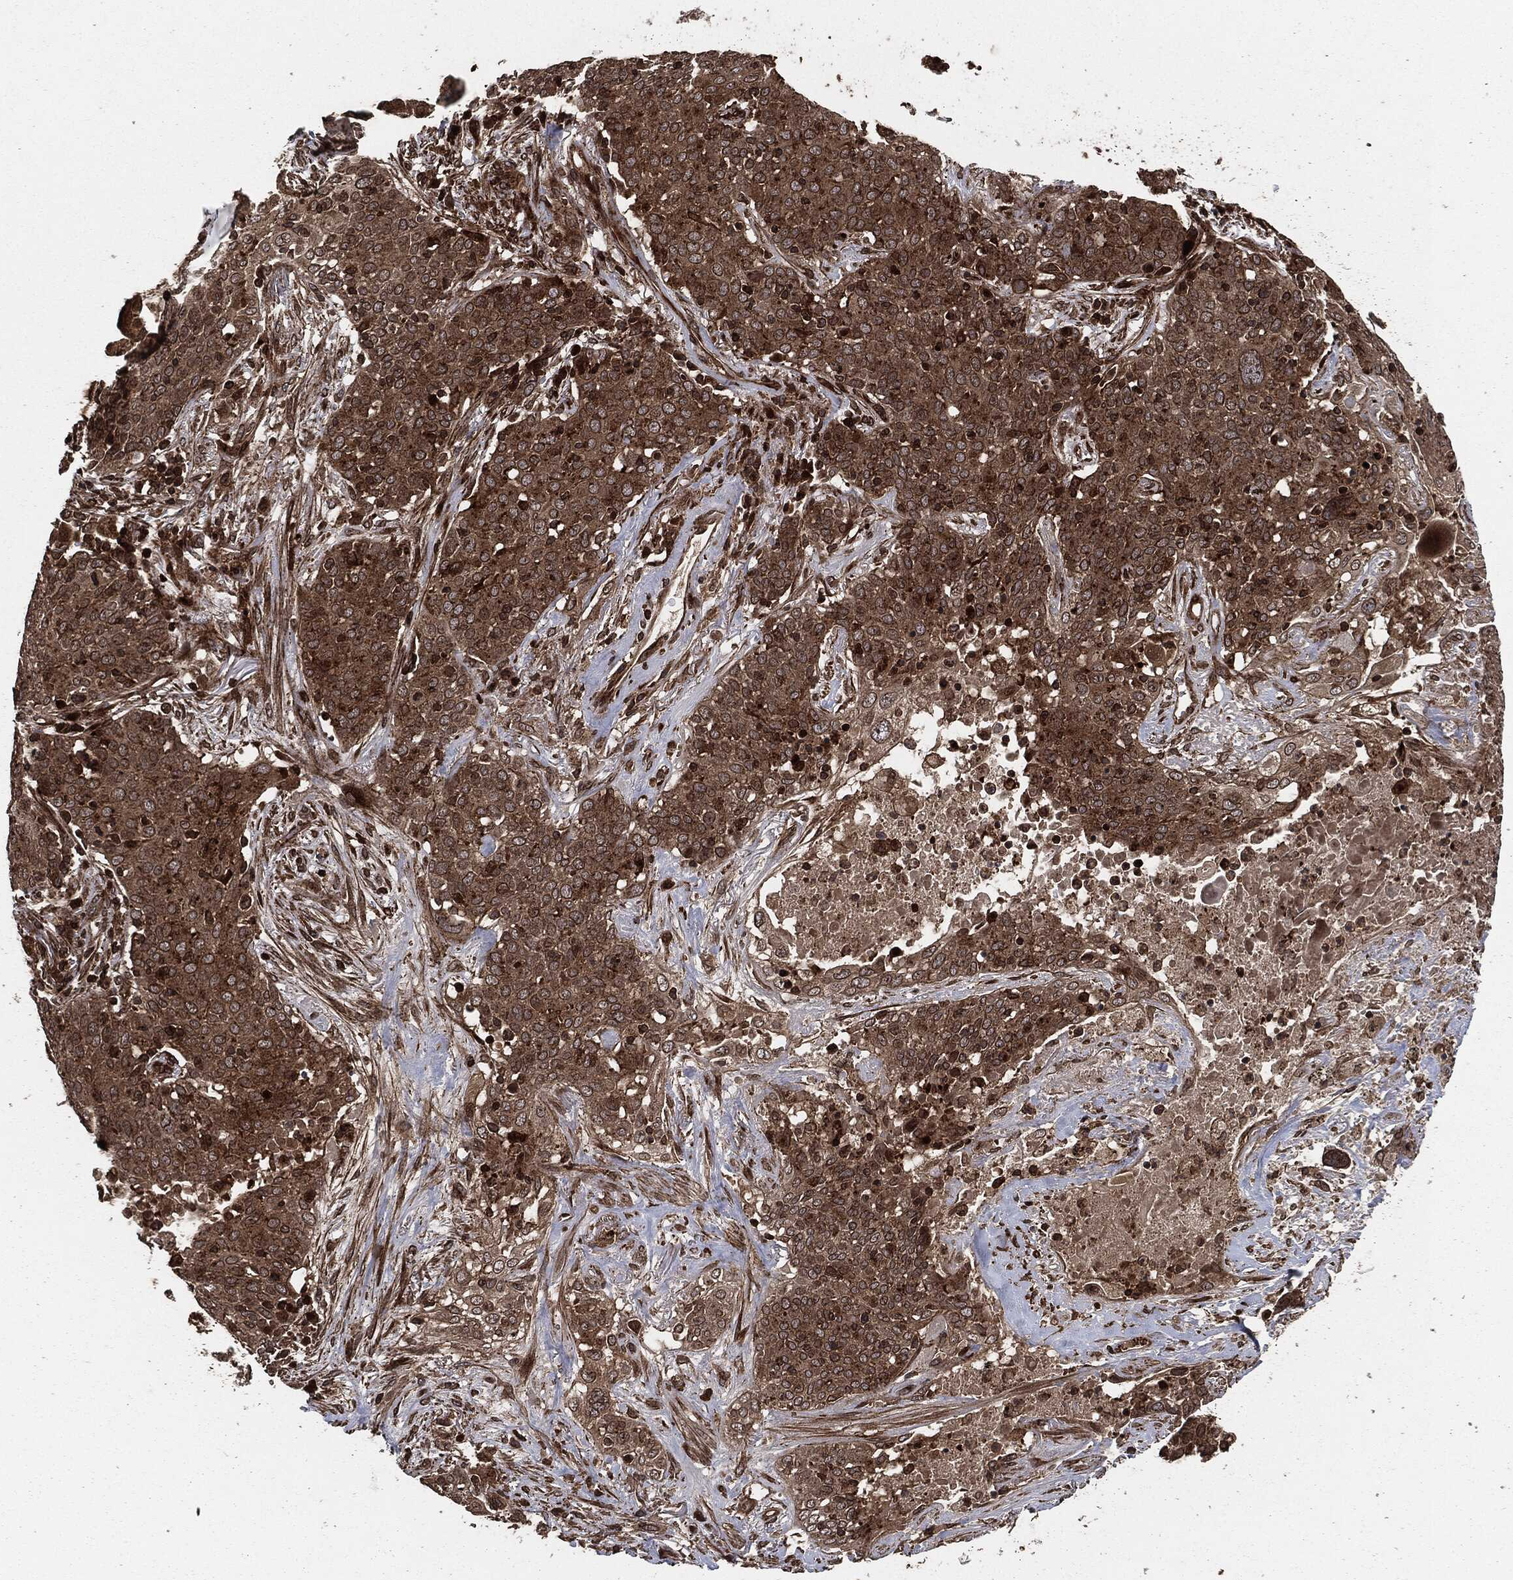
{"staining": {"intensity": "moderate", "quantity": ">75%", "location": "cytoplasmic/membranous"}, "tissue": "lung cancer", "cell_type": "Tumor cells", "image_type": "cancer", "snomed": [{"axis": "morphology", "description": "Squamous cell carcinoma, NOS"}, {"axis": "topography", "description": "Lung"}], "caption": "Tumor cells reveal moderate cytoplasmic/membranous staining in approximately >75% of cells in squamous cell carcinoma (lung).", "gene": "IFIT1", "patient": {"sex": "male", "age": 82}}